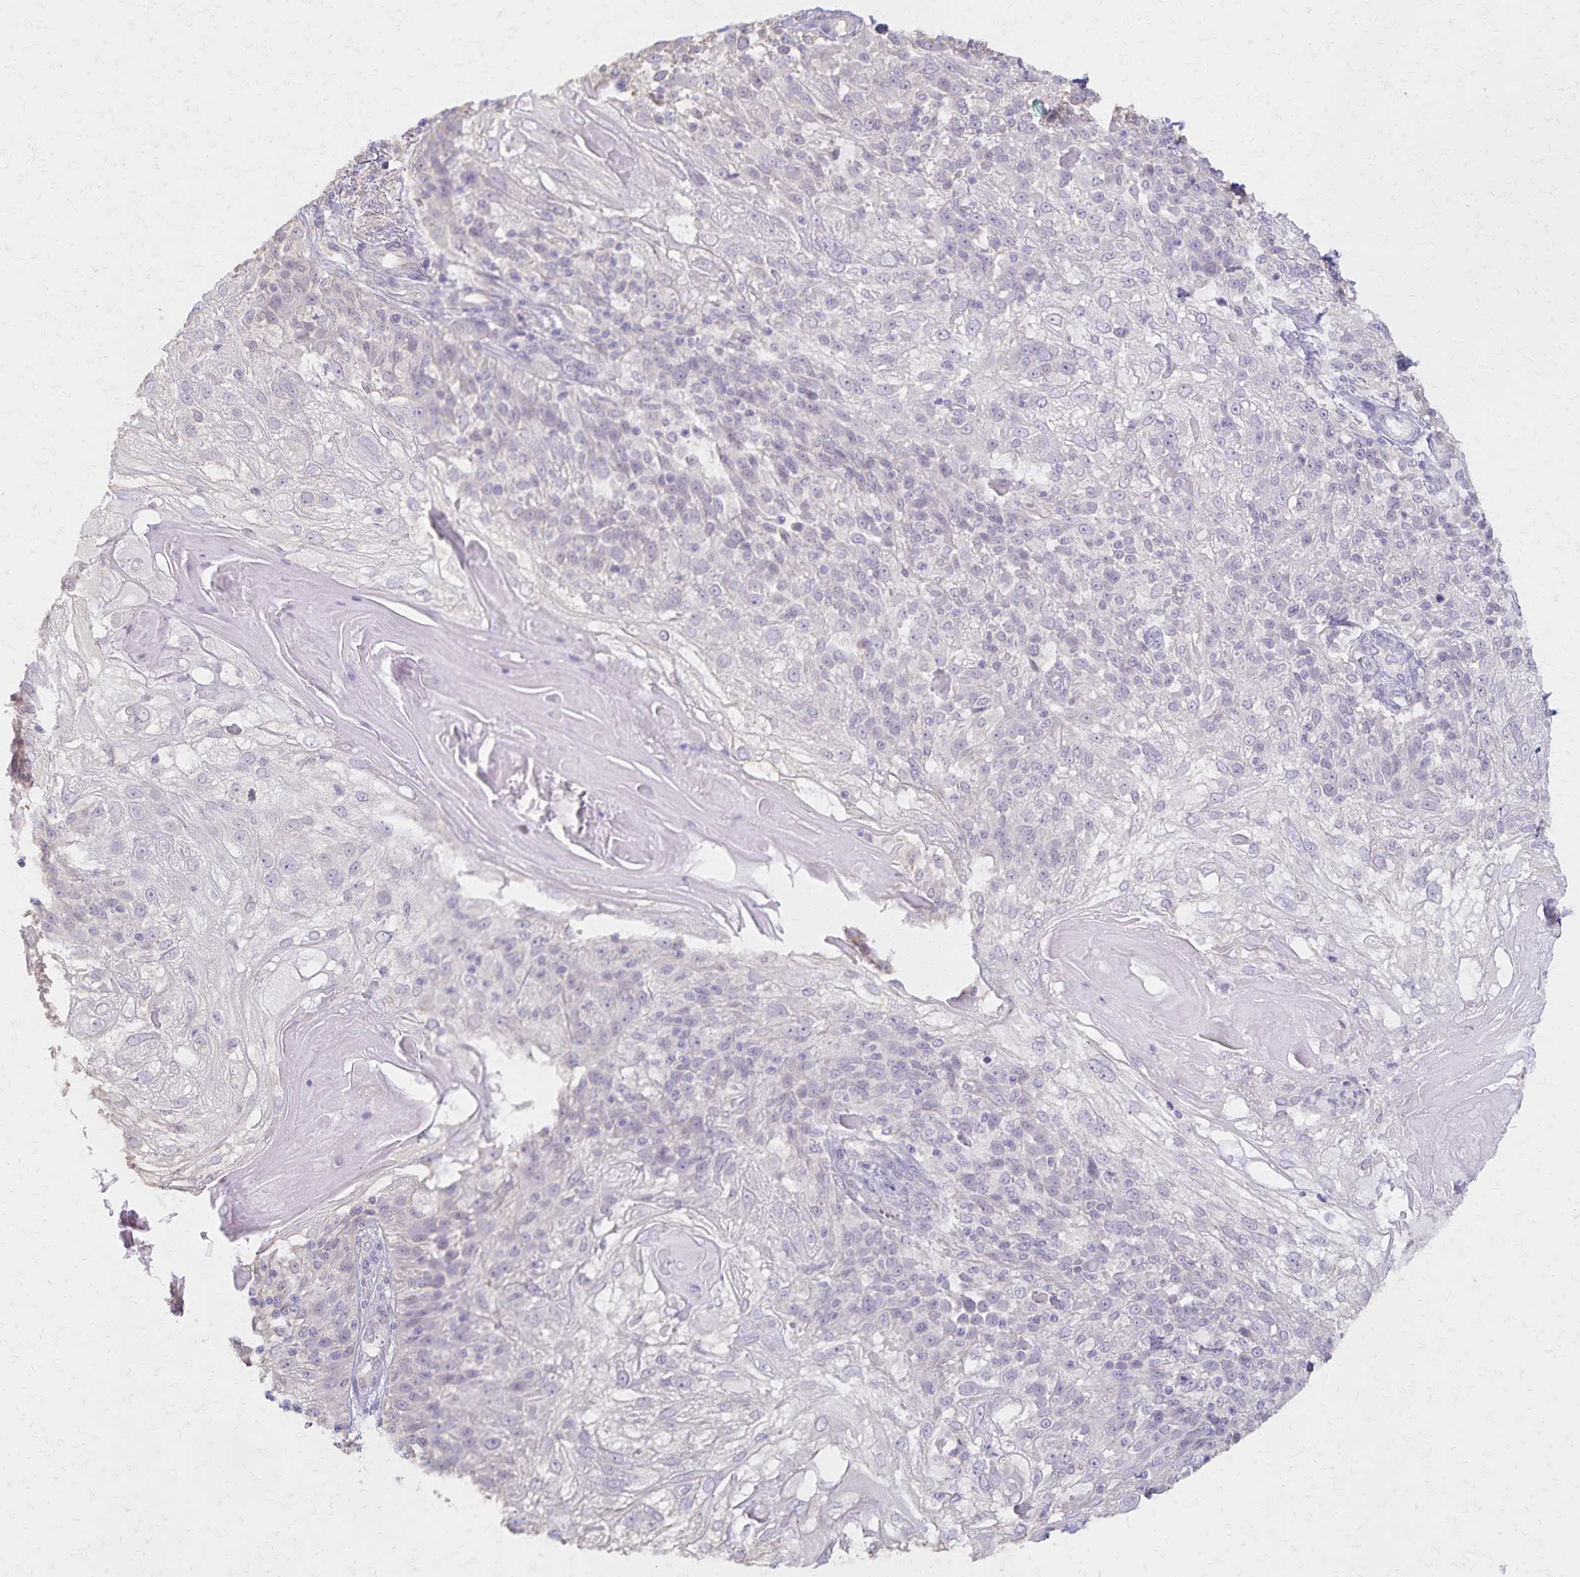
{"staining": {"intensity": "negative", "quantity": "none", "location": "none"}, "tissue": "skin cancer", "cell_type": "Tumor cells", "image_type": "cancer", "snomed": [{"axis": "morphology", "description": "Normal tissue, NOS"}, {"axis": "morphology", "description": "Squamous cell carcinoma, NOS"}, {"axis": "topography", "description": "Skin"}], "caption": "Tumor cells show no significant staining in skin cancer (squamous cell carcinoma).", "gene": "KISS1", "patient": {"sex": "female", "age": 83}}